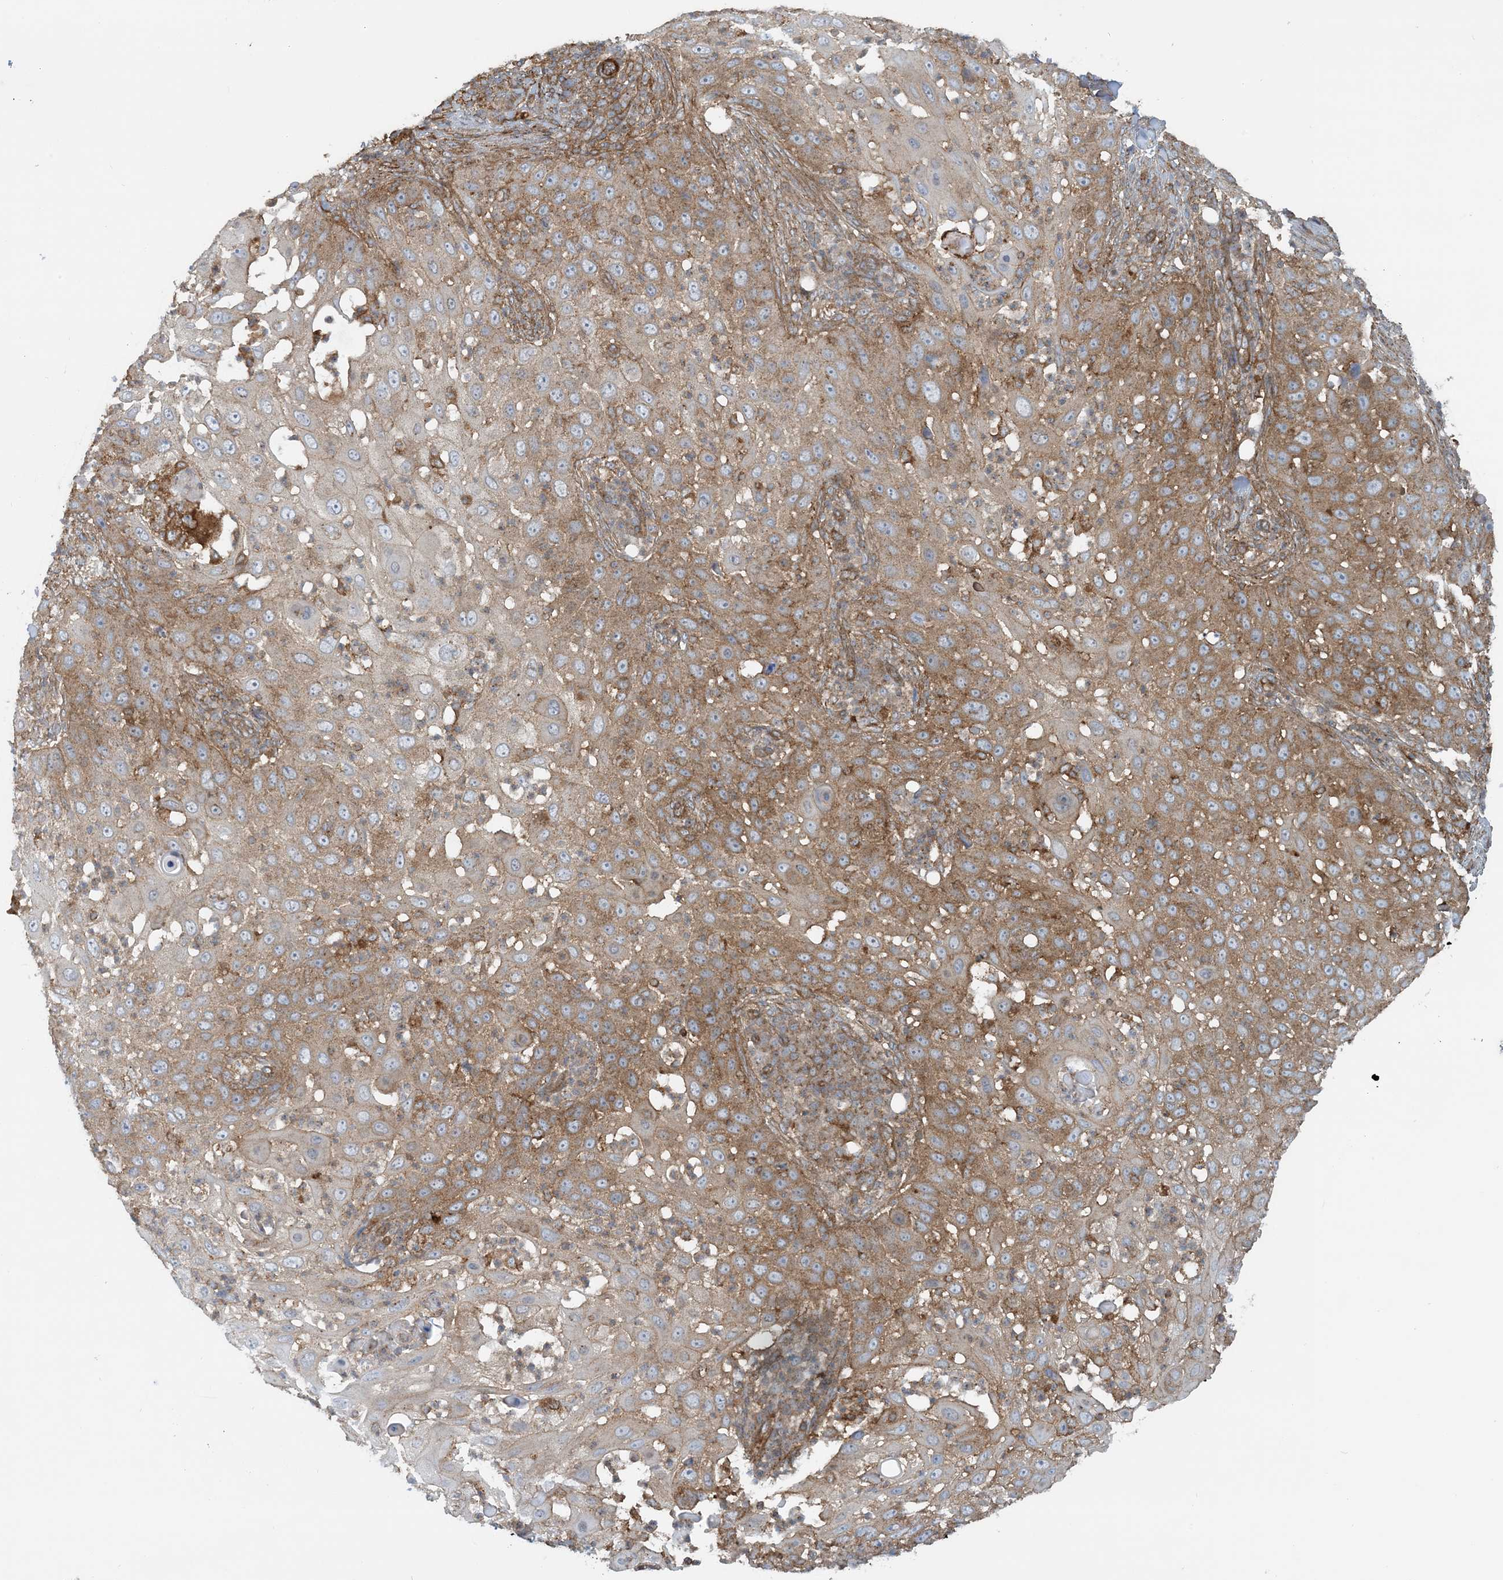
{"staining": {"intensity": "moderate", "quantity": ">75%", "location": "cytoplasmic/membranous"}, "tissue": "skin cancer", "cell_type": "Tumor cells", "image_type": "cancer", "snomed": [{"axis": "morphology", "description": "Squamous cell carcinoma, NOS"}, {"axis": "topography", "description": "Skin"}], "caption": "Immunohistochemistry of skin cancer shows medium levels of moderate cytoplasmic/membranous expression in about >75% of tumor cells.", "gene": "STAM2", "patient": {"sex": "female", "age": 44}}